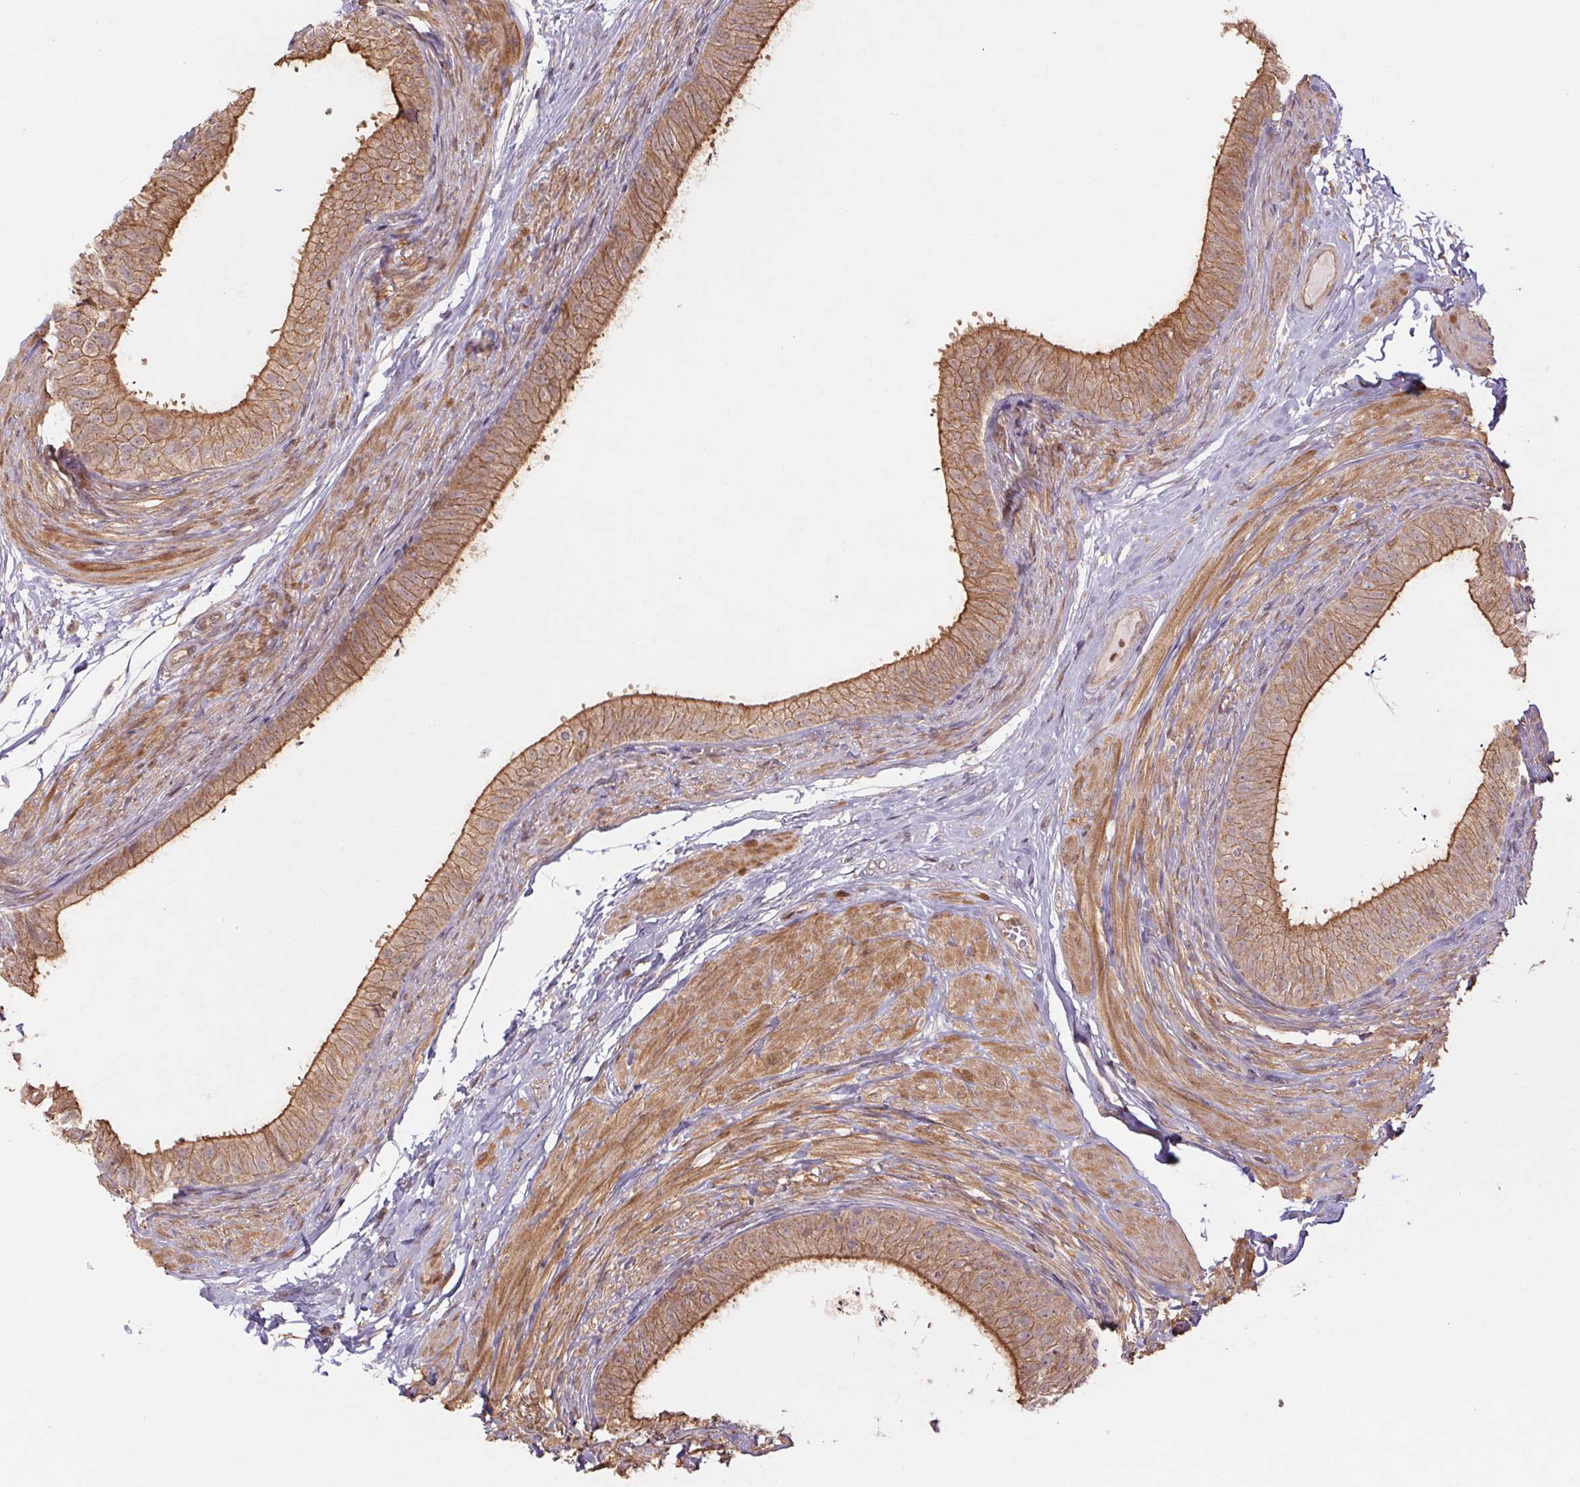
{"staining": {"intensity": "moderate", "quantity": ">75%", "location": "cytoplasmic/membranous"}, "tissue": "epididymis", "cell_type": "Glandular cells", "image_type": "normal", "snomed": [{"axis": "morphology", "description": "Normal tissue, NOS"}, {"axis": "topography", "description": "Epididymis, spermatic cord, NOS"}, {"axis": "topography", "description": "Epididymis"}, {"axis": "topography", "description": "Peripheral nerve tissue"}], "caption": "The photomicrograph shows staining of unremarkable epididymis, revealing moderate cytoplasmic/membranous protein expression (brown color) within glandular cells.", "gene": "TUBA1A", "patient": {"sex": "male", "age": 29}}